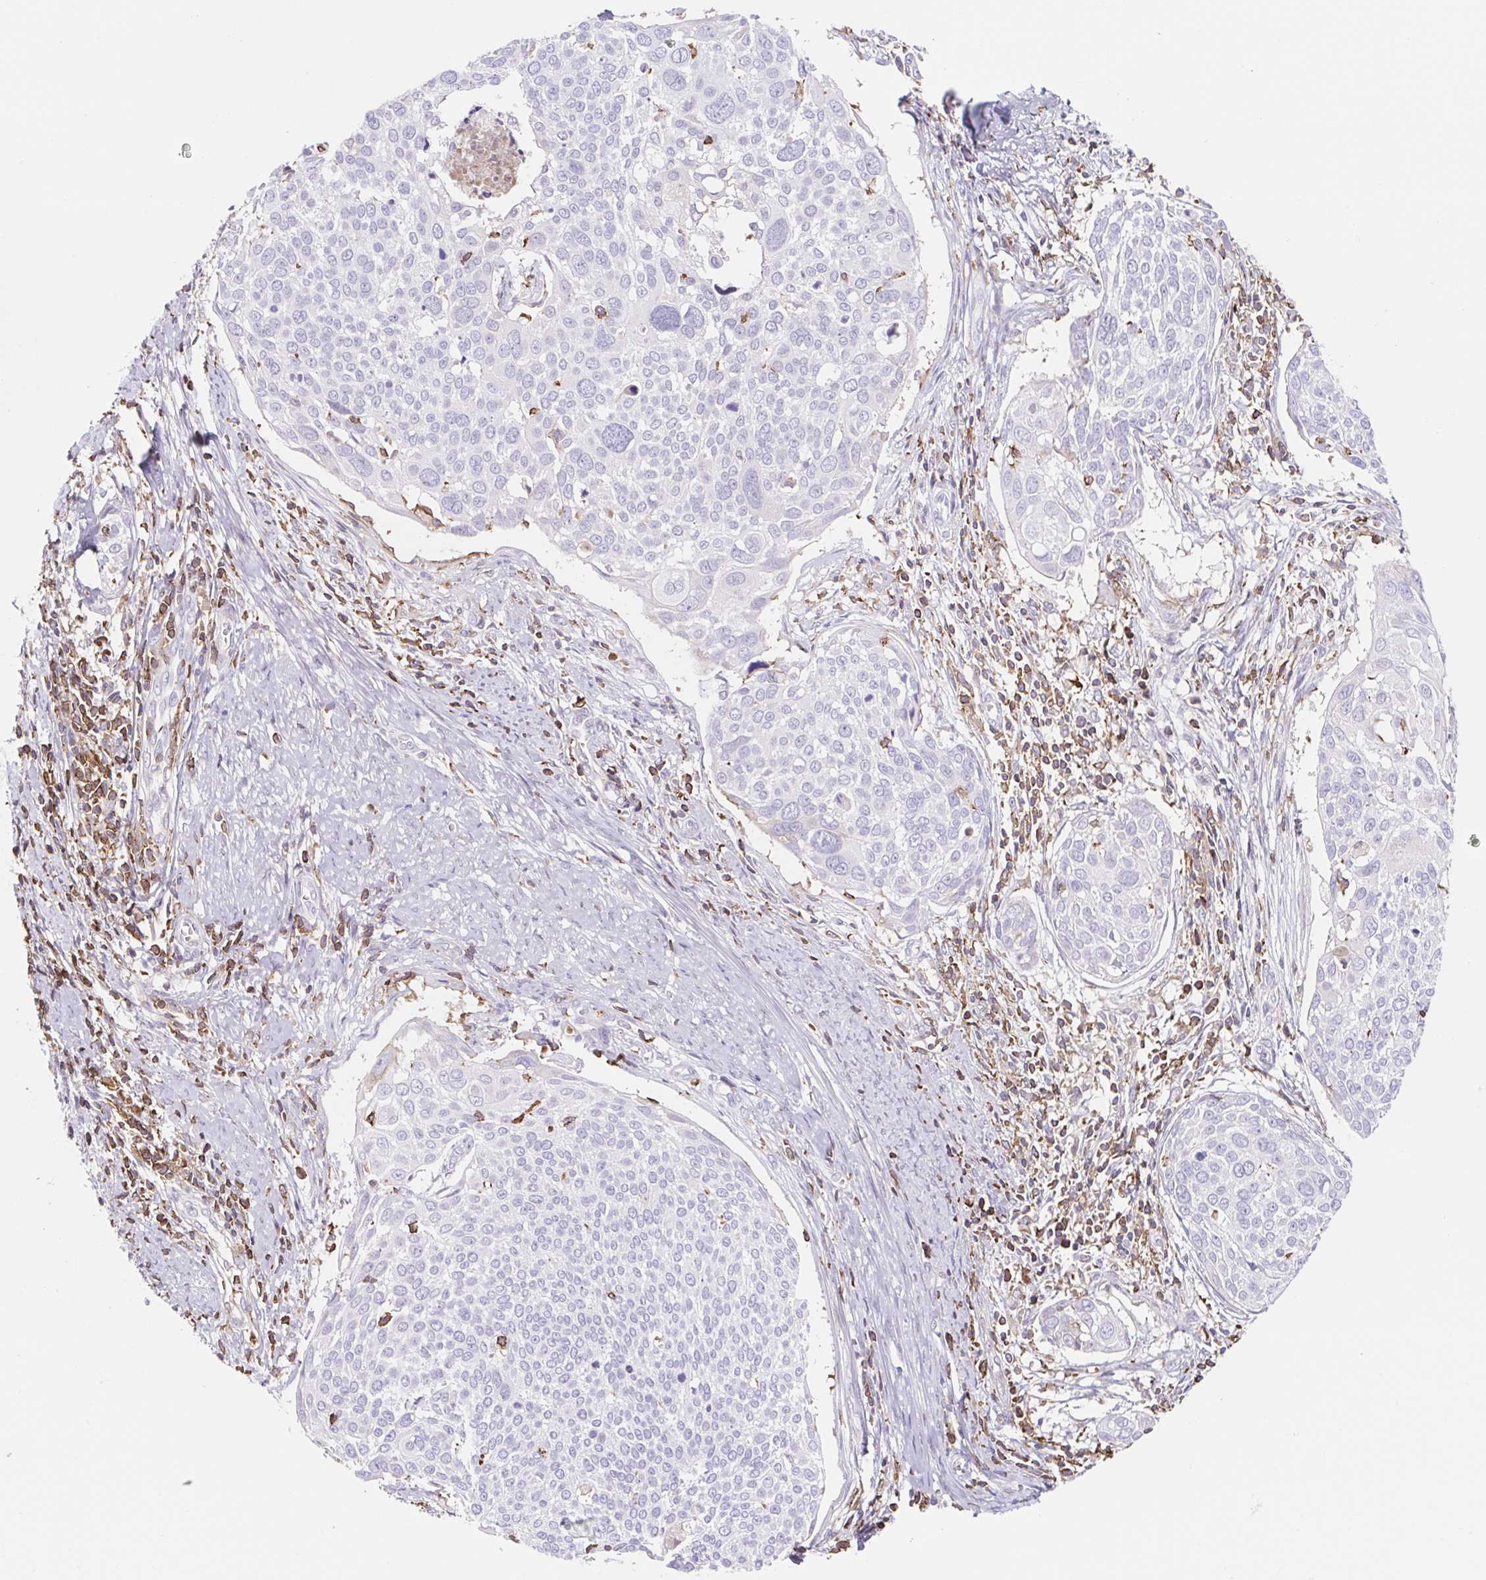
{"staining": {"intensity": "negative", "quantity": "none", "location": "none"}, "tissue": "cervical cancer", "cell_type": "Tumor cells", "image_type": "cancer", "snomed": [{"axis": "morphology", "description": "Squamous cell carcinoma, NOS"}, {"axis": "topography", "description": "Cervix"}], "caption": "Cervical cancer stained for a protein using immunohistochemistry (IHC) exhibits no staining tumor cells.", "gene": "TPRG1", "patient": {"sex": "female", "age": 39}}